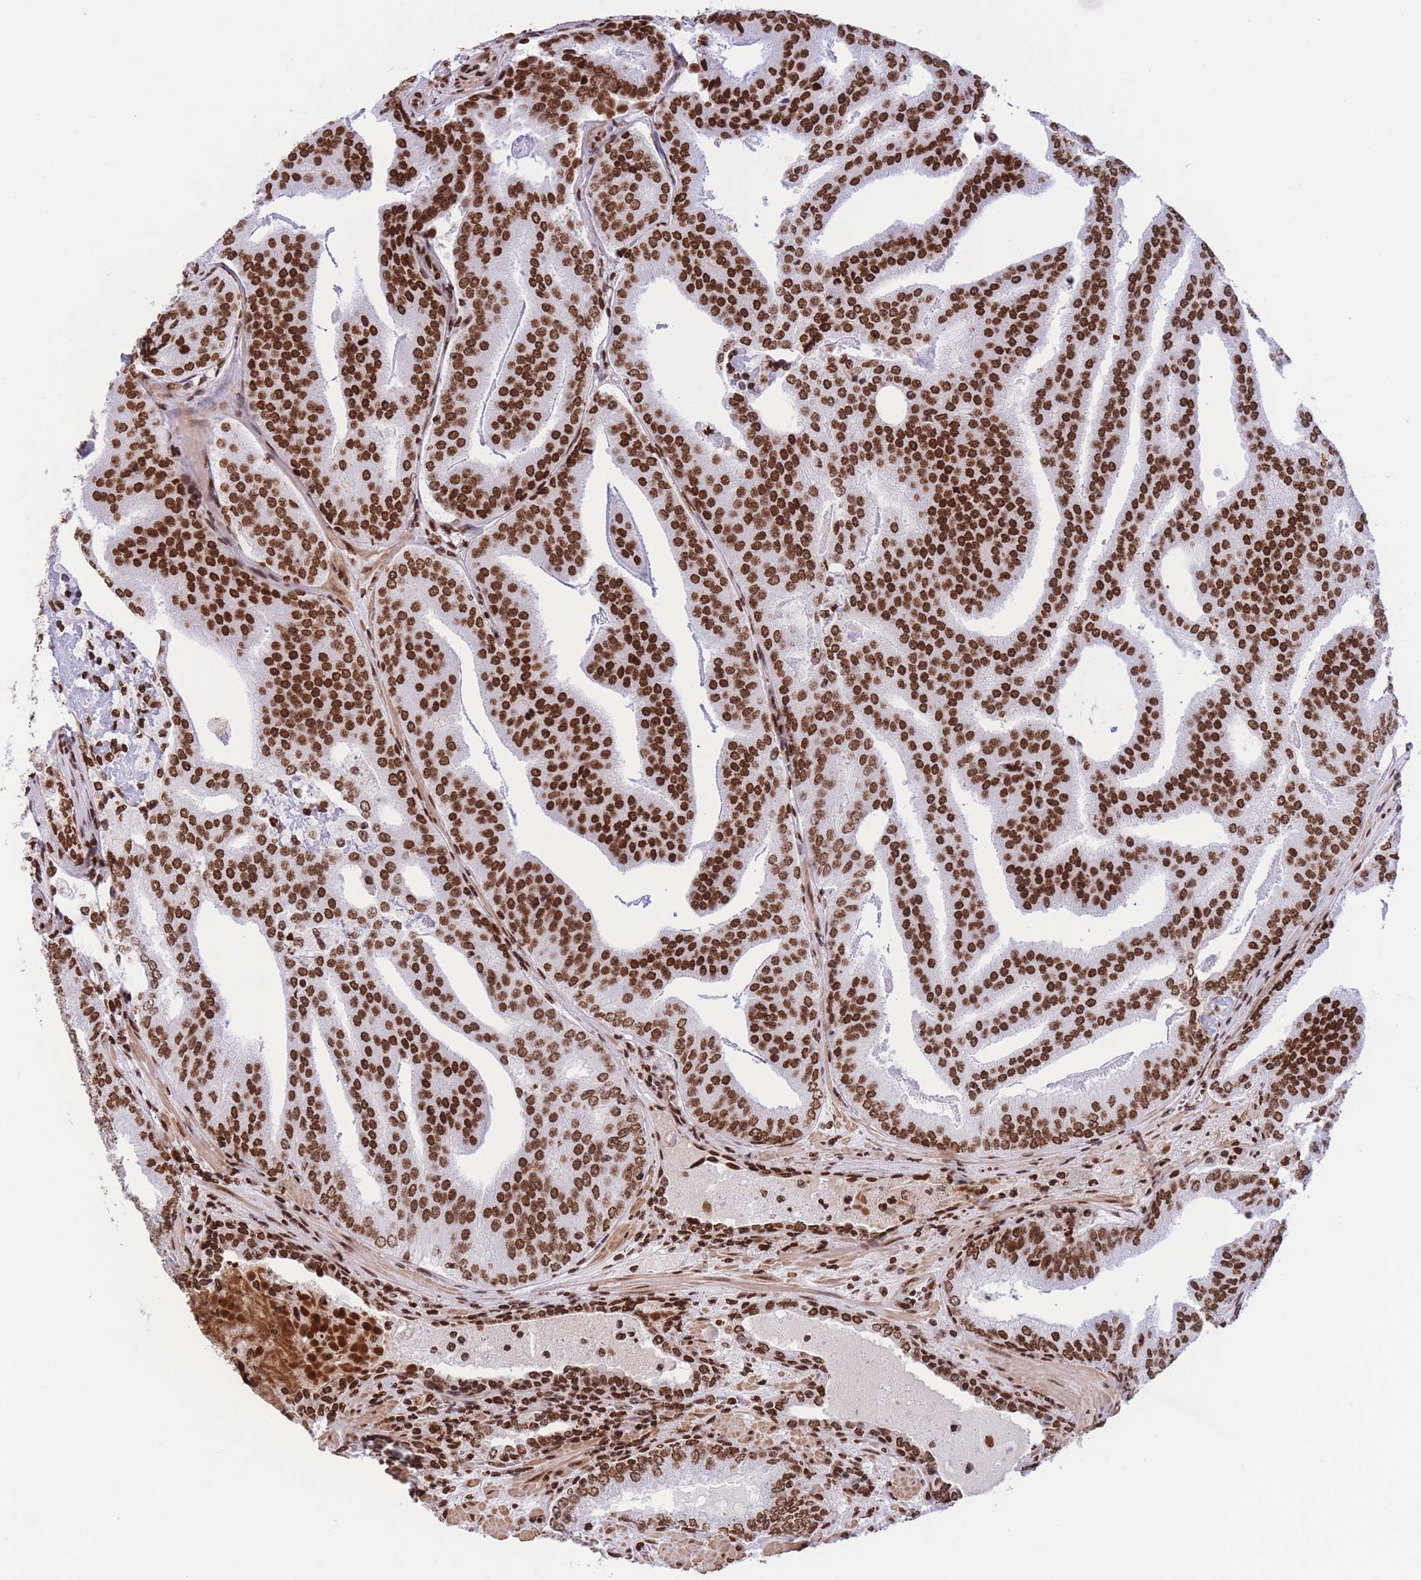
{"staining": {"intensity": "strong", "quantity": ">75%", "location": "nuclear"}, "tissue": "prostate cancer", "cell_type": "Tumor cells", "image_type": "cancer", "snomed": [{"axis": "morphology", "description": "Adenocarcinoma, High grade"}, {"axis": "topography", "description": "Prostate"}], "caption": "A brown stain shows strong nuclear positivity of a protein in human prostate high-grade adenocarcinoma tumor cells. (DAB IHC with brightfield microscopy, high magnification).", "gene": "H2BC11", "patient": {"sex": "male", "age": 68}}